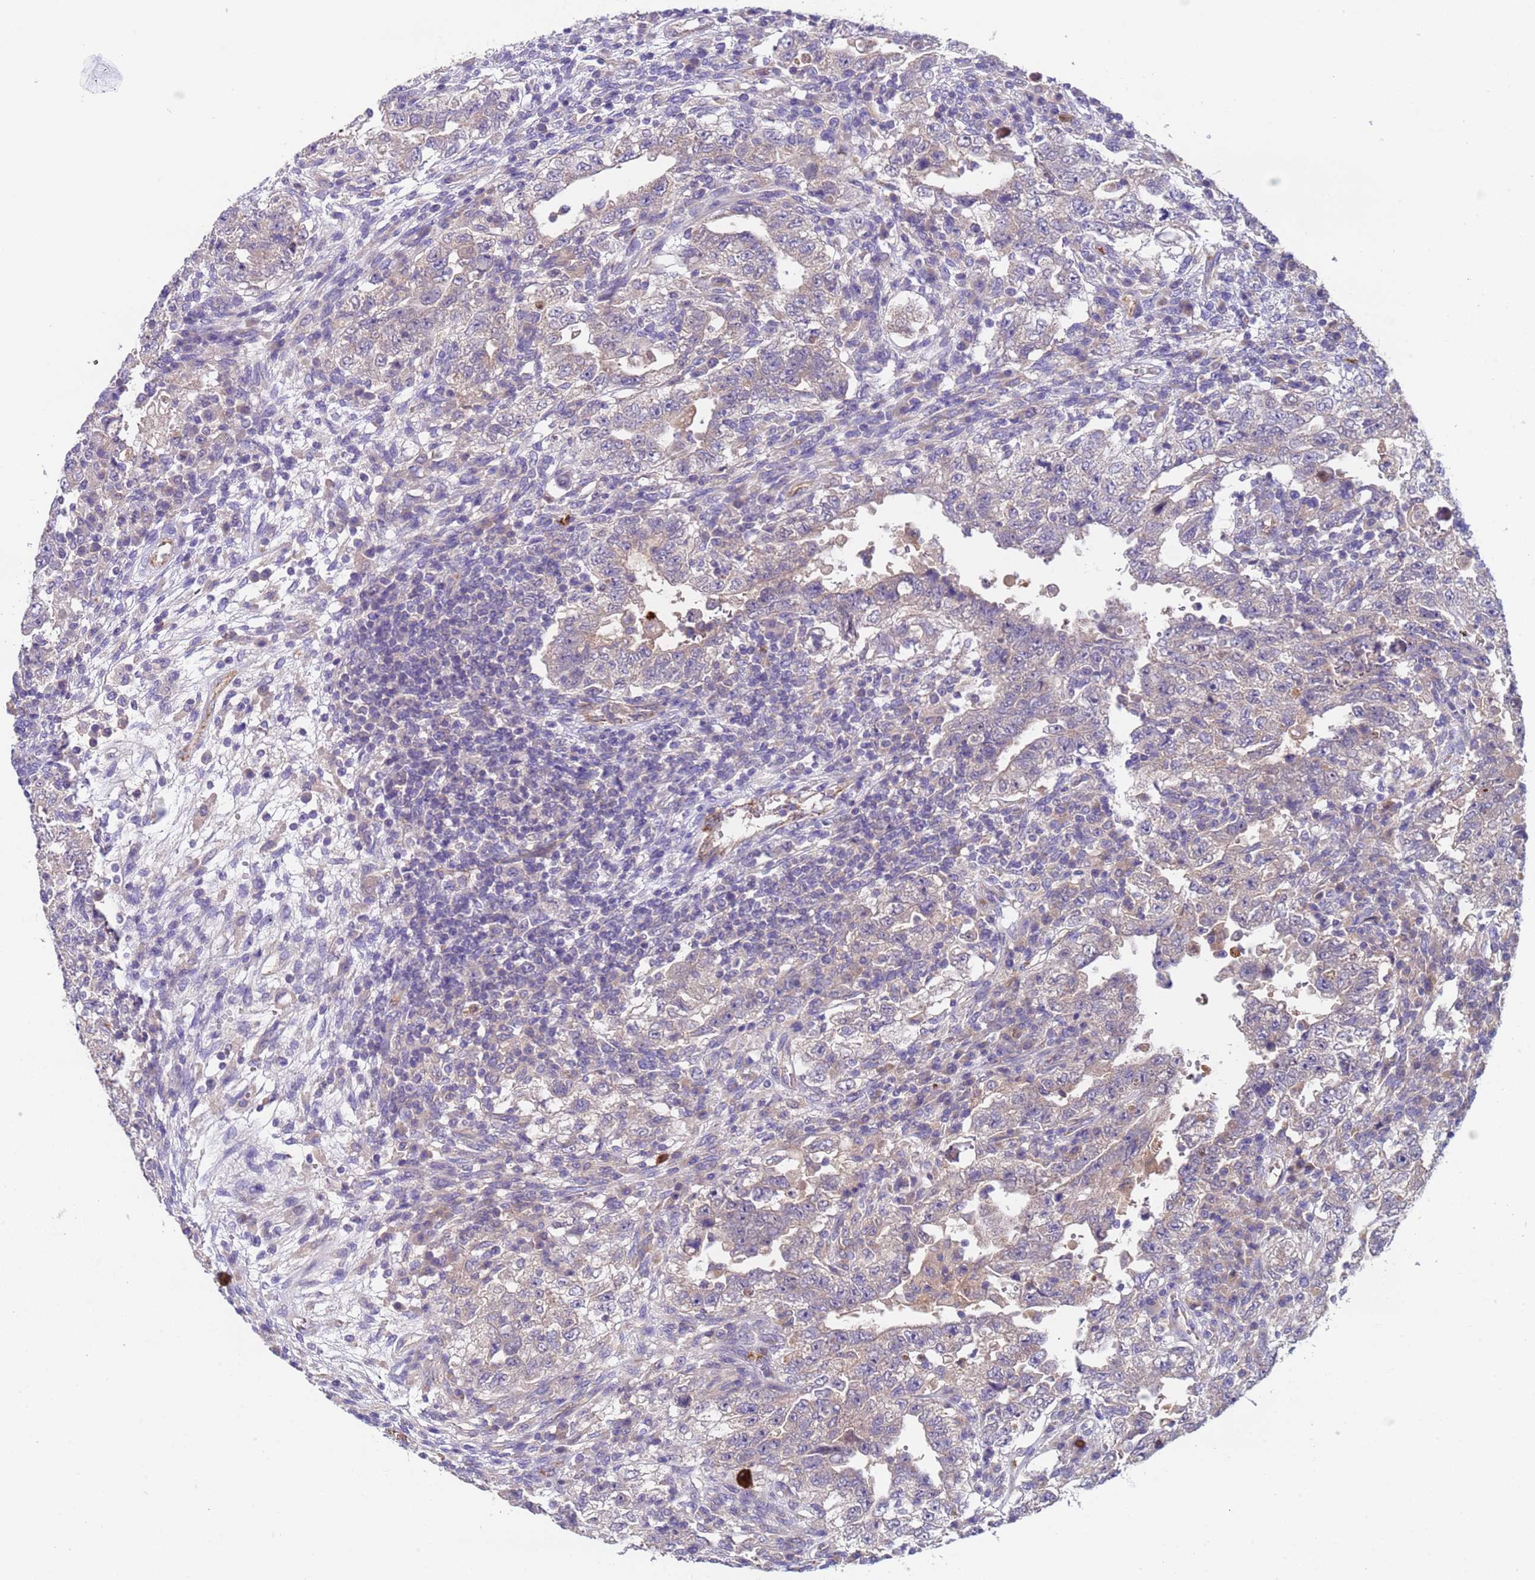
{"staining": {"intensity": "weak", "quantity": "<25%", "location": "cytoplasmic/membranous"}, "tissue": "testis cancer", "cell_type": "Tumor cells", "image_type": "cancer", "snomed": [{"axis": "morphology", "description": "Carcinoma, Embryonal, NOS"}, {"axis": "topography", "description": "Testis"}], "caption": "Tumor cells are negative for protein expression in human testis cancer (embryonal carcinoma).", "gene": "ZNF248", "patient": {"sex": "male", "age": 26}}